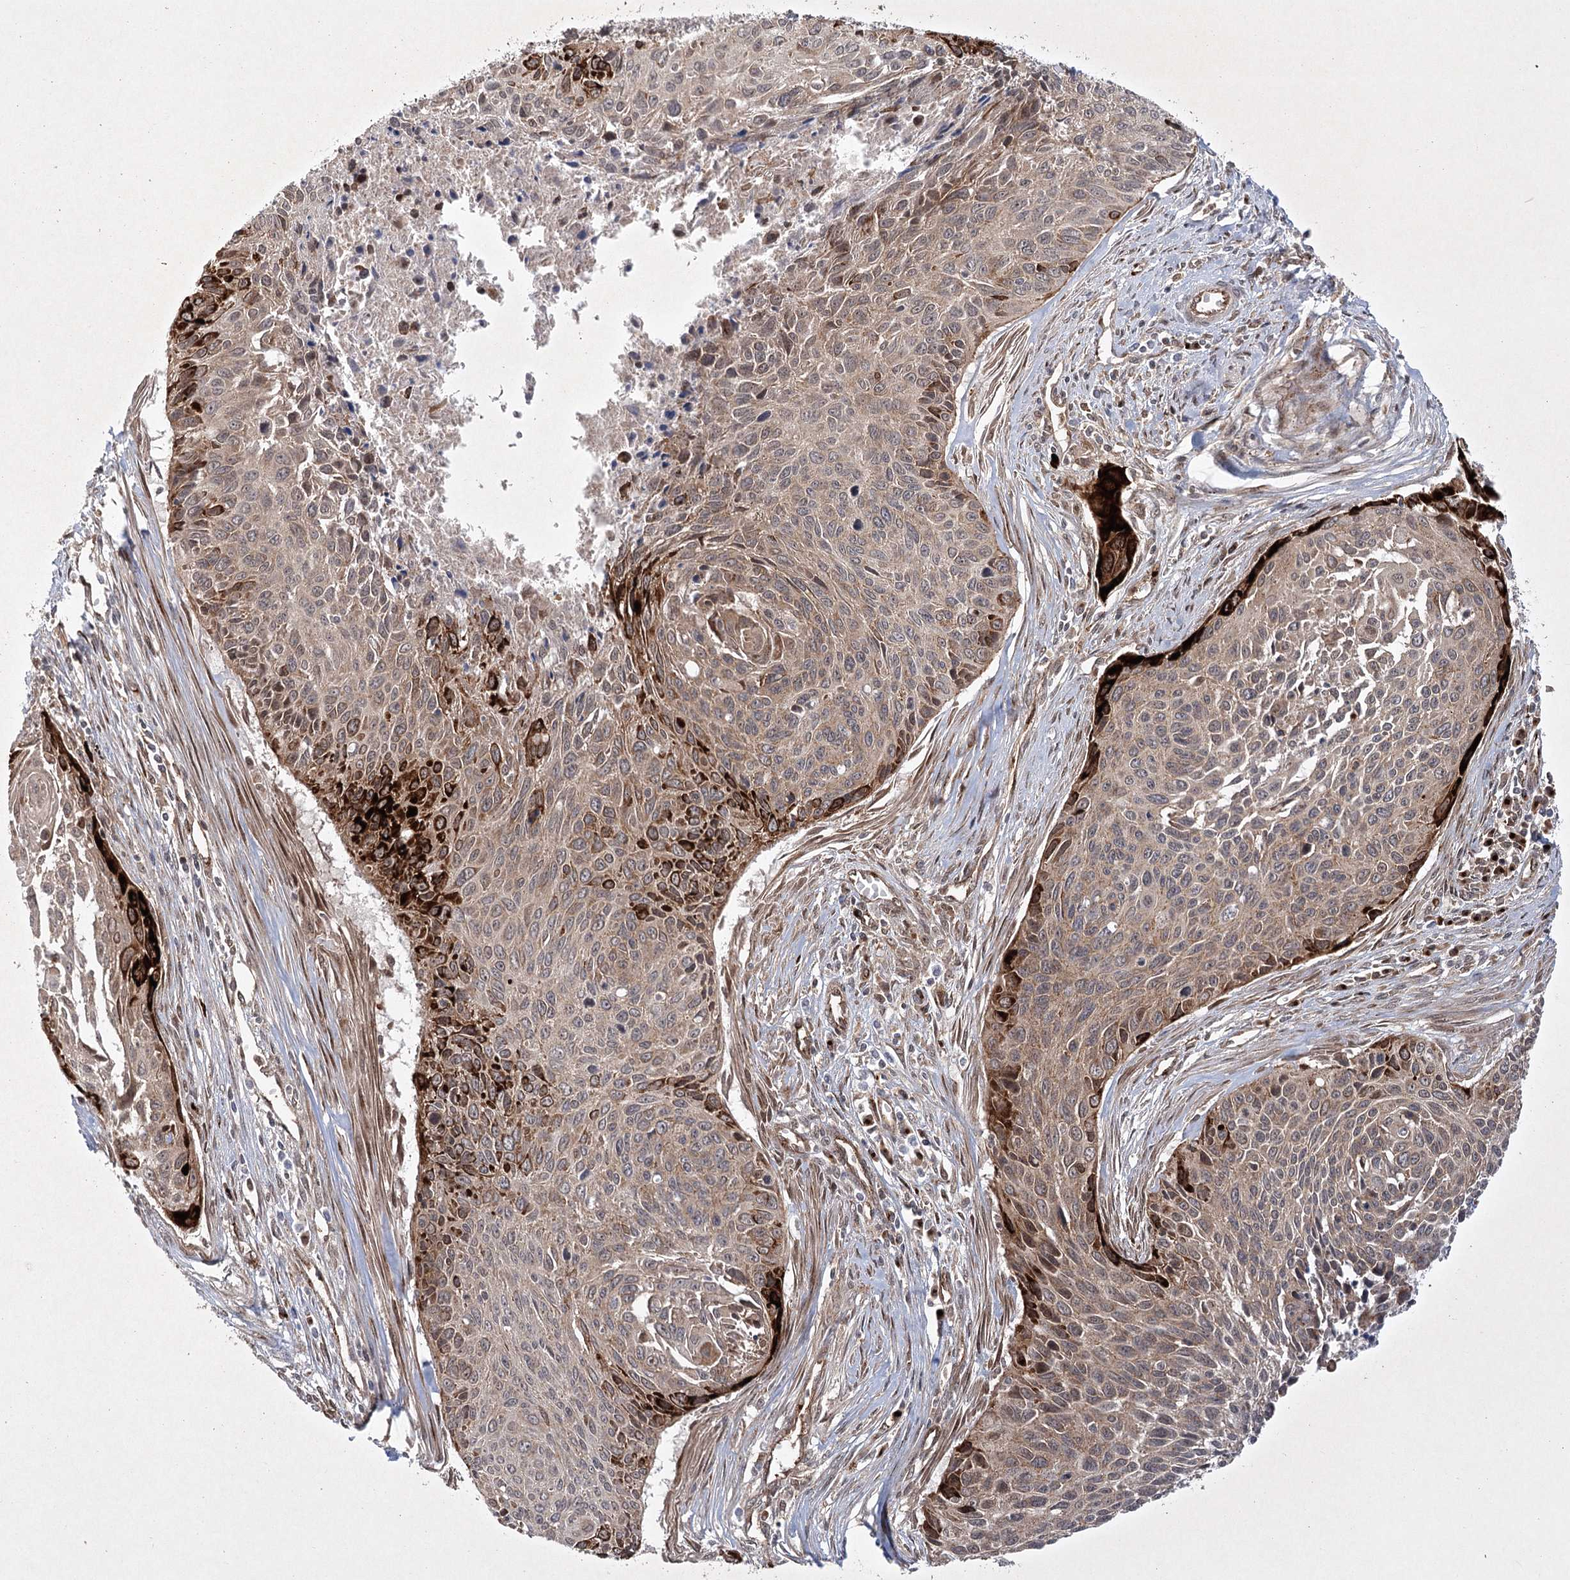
{"staining": {"intensity": "strong", "quantity": "<25%", "location": "cytoplasmic/membranous"}, "tissue": "cervical cancer", "cell_type": "Tumor cells", "image_type": "cancer", "snomed": [{"axis": "morphology", "description": "Squamous cell carcinoma, NOS"}, {"axis": "topography", "description": "Cervix"}], "caption": "Cervical cancer (squamous cell carcinoma) stained with immunohistochemistry displays strong cytoplasmic/membranous staining in approximately <25% of tumor cells.", "gene": "ARHGAP31", "patient": {"sex": "female", "age": 55}}